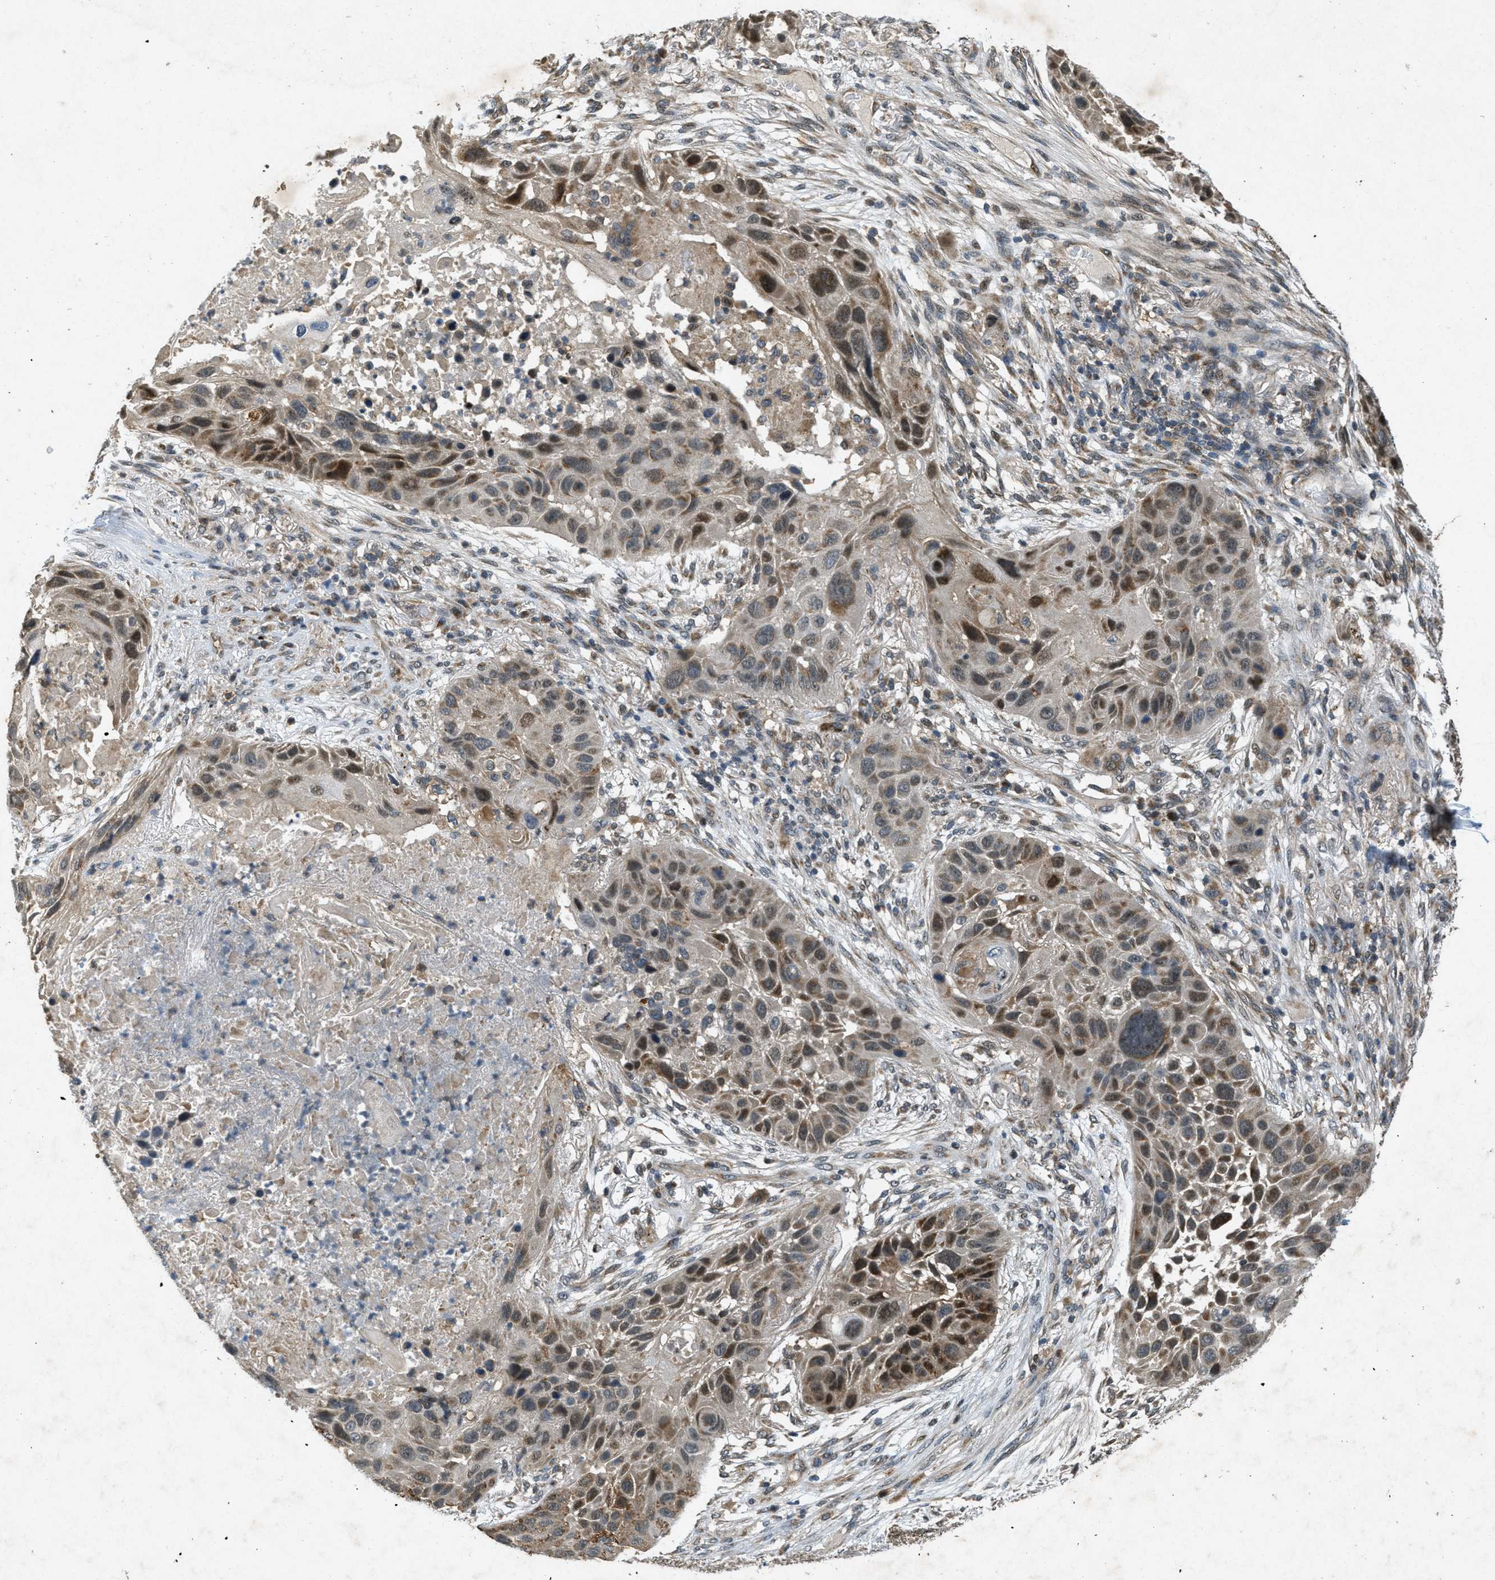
{"staining": {"intensity": "moderate", "quantity": ">75%", "location": "cytoplasmic/membranous,nuclear"}, "tissue": "lung cancer", "cell_type": "Tumor cells", "image_type": "cancer", "snomed": [{"axis": "morphology", "description": "Squamous cell carcinoma, NOS"}, {"axis": "topography", "description": "Lung"}], "caption": "Human lung cancer (squamous cell carcinoma) stained with a brown dye displays moderate cytoplasmic/membranous and nuclear positive staining in about >75% of tumor cells.", "gene": "PPP1R15A", "patient": {"sex": "male", "age": 57}}